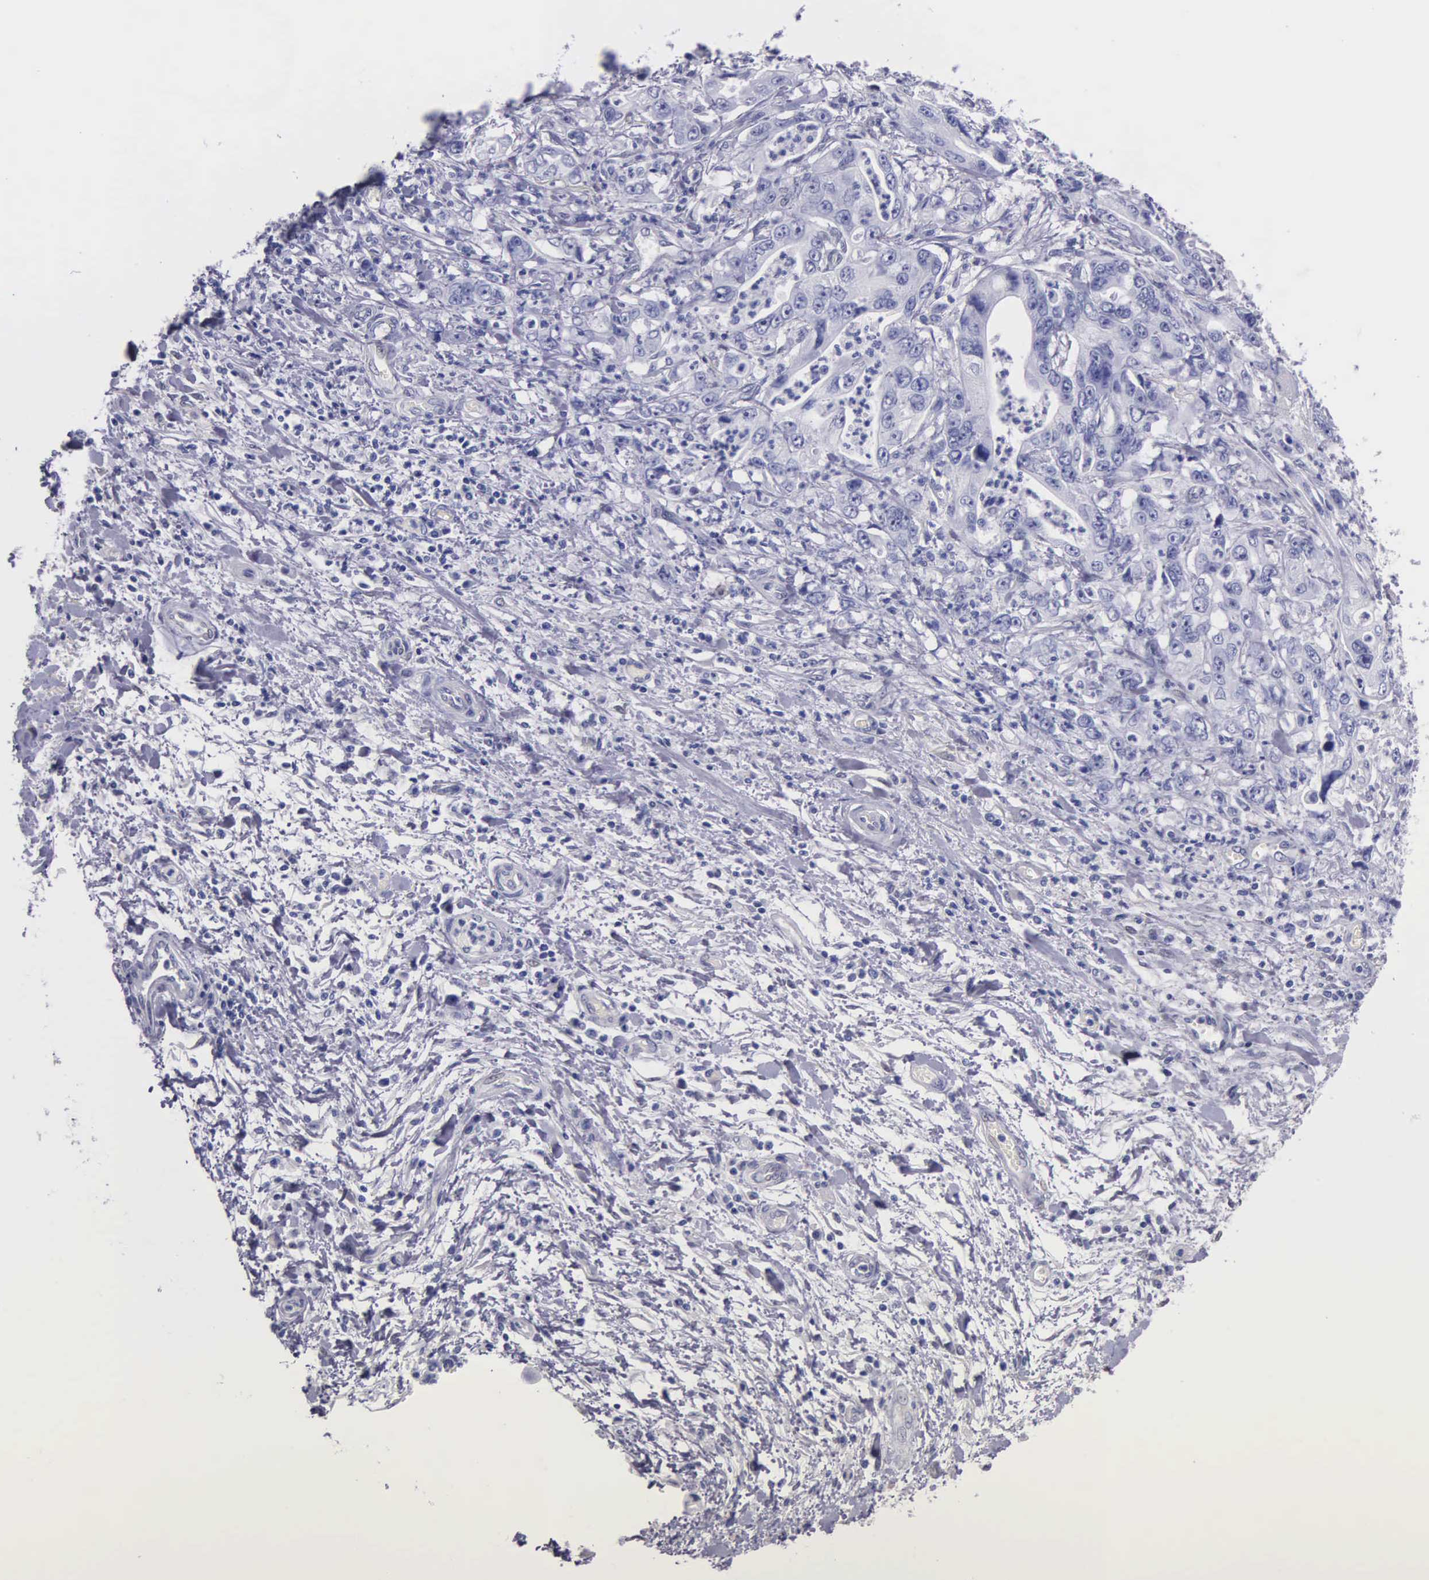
{"staining": {"intensity": "negative", "quantity": "none", "location": "none"}, "tissue": "stomach cancer", "cell_type": "Tumor cells", "image_type": "cancer", "snomed": [{"axis": "morphology", "description": "Adenocarcinoma, NOS"}, {"axis": "topography", "description": "Pancreas"}, {"axis": "topography", "description": "Stomach, upper"}], "caption": "DAB (3,3'-diaminobenzidine) immunohistochemical staining of adenocarcinoma (stomach) exhibits no significant positivity in tumor cells.", "gene": "GSTT2", "patient": {"sex": "male", "age": 77}}